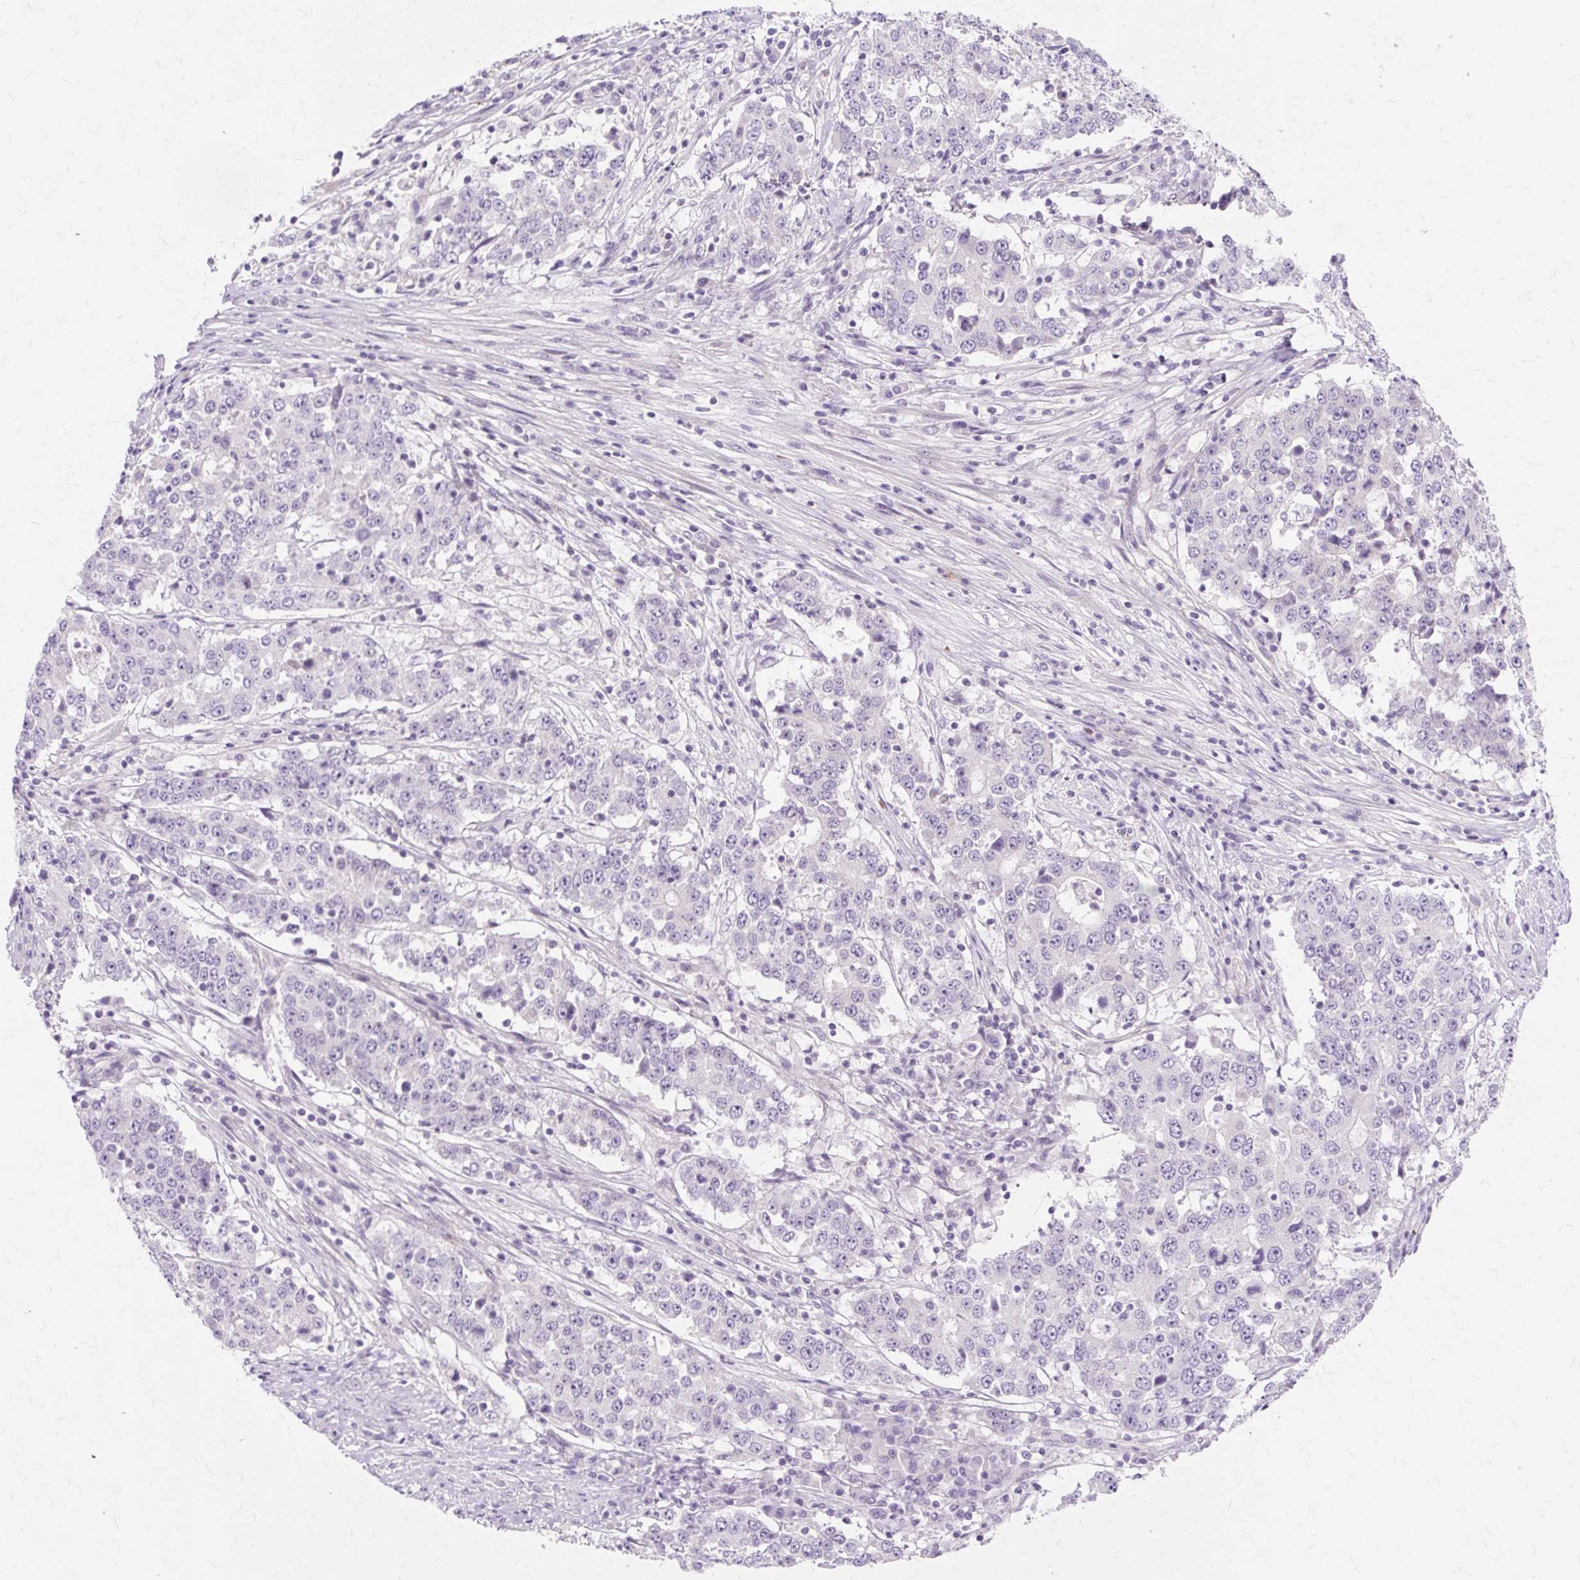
{"staining": {"intensity": "negative", "quantity": "none", "location": "none"}, "tissue": "stomach cancer", "cell_type": "Tumor cells", "image_type": "cancer", "snomed": [{"axis": "morphology", "description": "Adenocarcinoma, NOS"}, {"axis": "topography", "description": "Stomach"}], "caption": "High magnification brightfield microscopy of stomach adenocarcinoma stained with DAB (brown) and counterstained with hematoxylin (blue): tumor cells show no significant staining.", "gene": "ZNF35", "patient": {"sex": "male", "age": 59}}